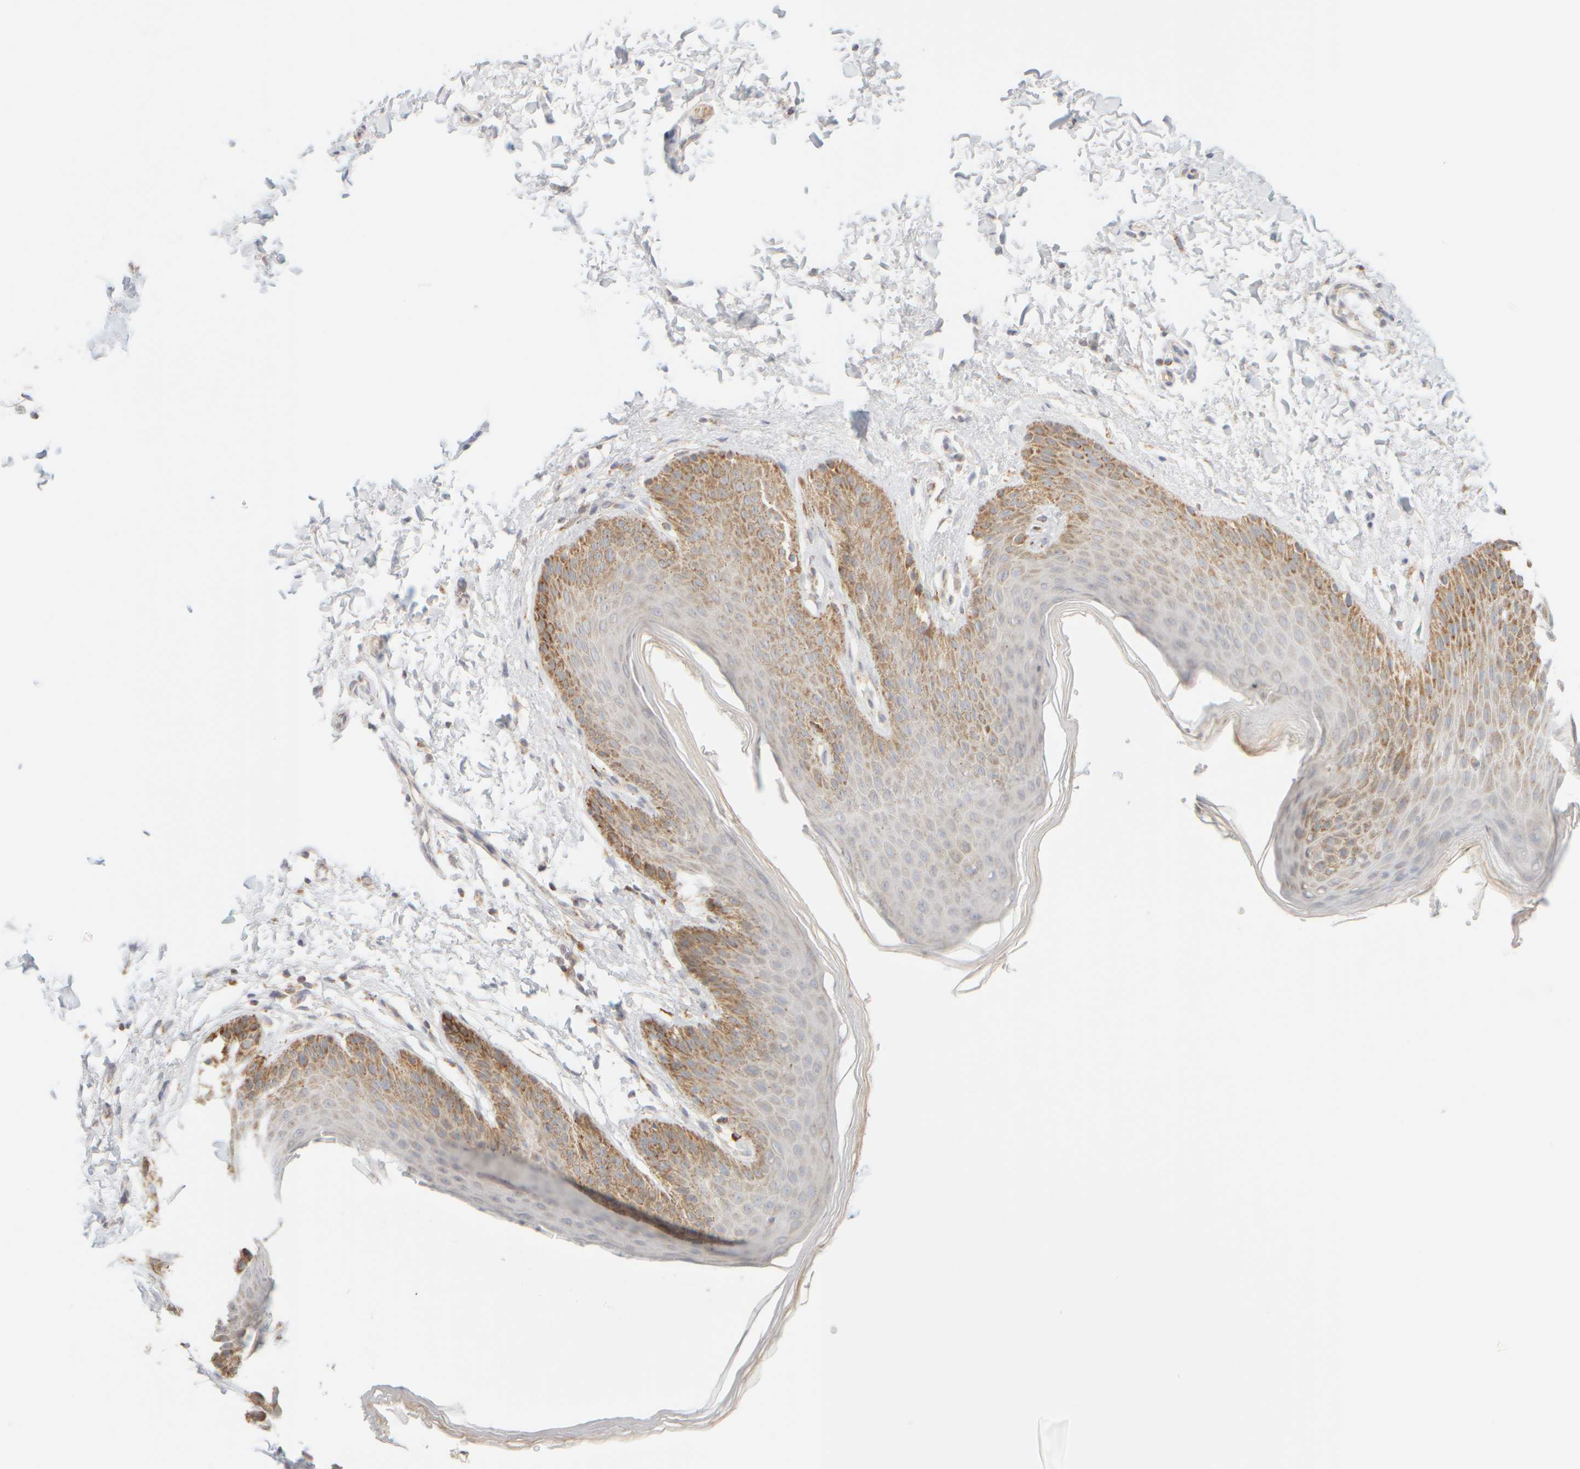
{"staining": {"intensity": "moderate", "quantity": "25%-75%", "location": "cytoplasmic/membranous"}, "tissue": "skin", "cell_type": "Epidermal cells", "image_type": "normal", "snomed": [{"axis": "morphology", "description": "Normal tissue, NOS"}, {"axis": "topography", "description": "Anal"}, {"axis": "topography", "description": "Peripheral nerve tissue"}], "caption": "Immunohistochemical staining of unremarkable human skin reveals medium levels of moderate cytoplasmic/membranous staining in about 25%-75% of epidermal cells.", "gene": "APBB2", "patient": {"sex": "male", "age": 44}}